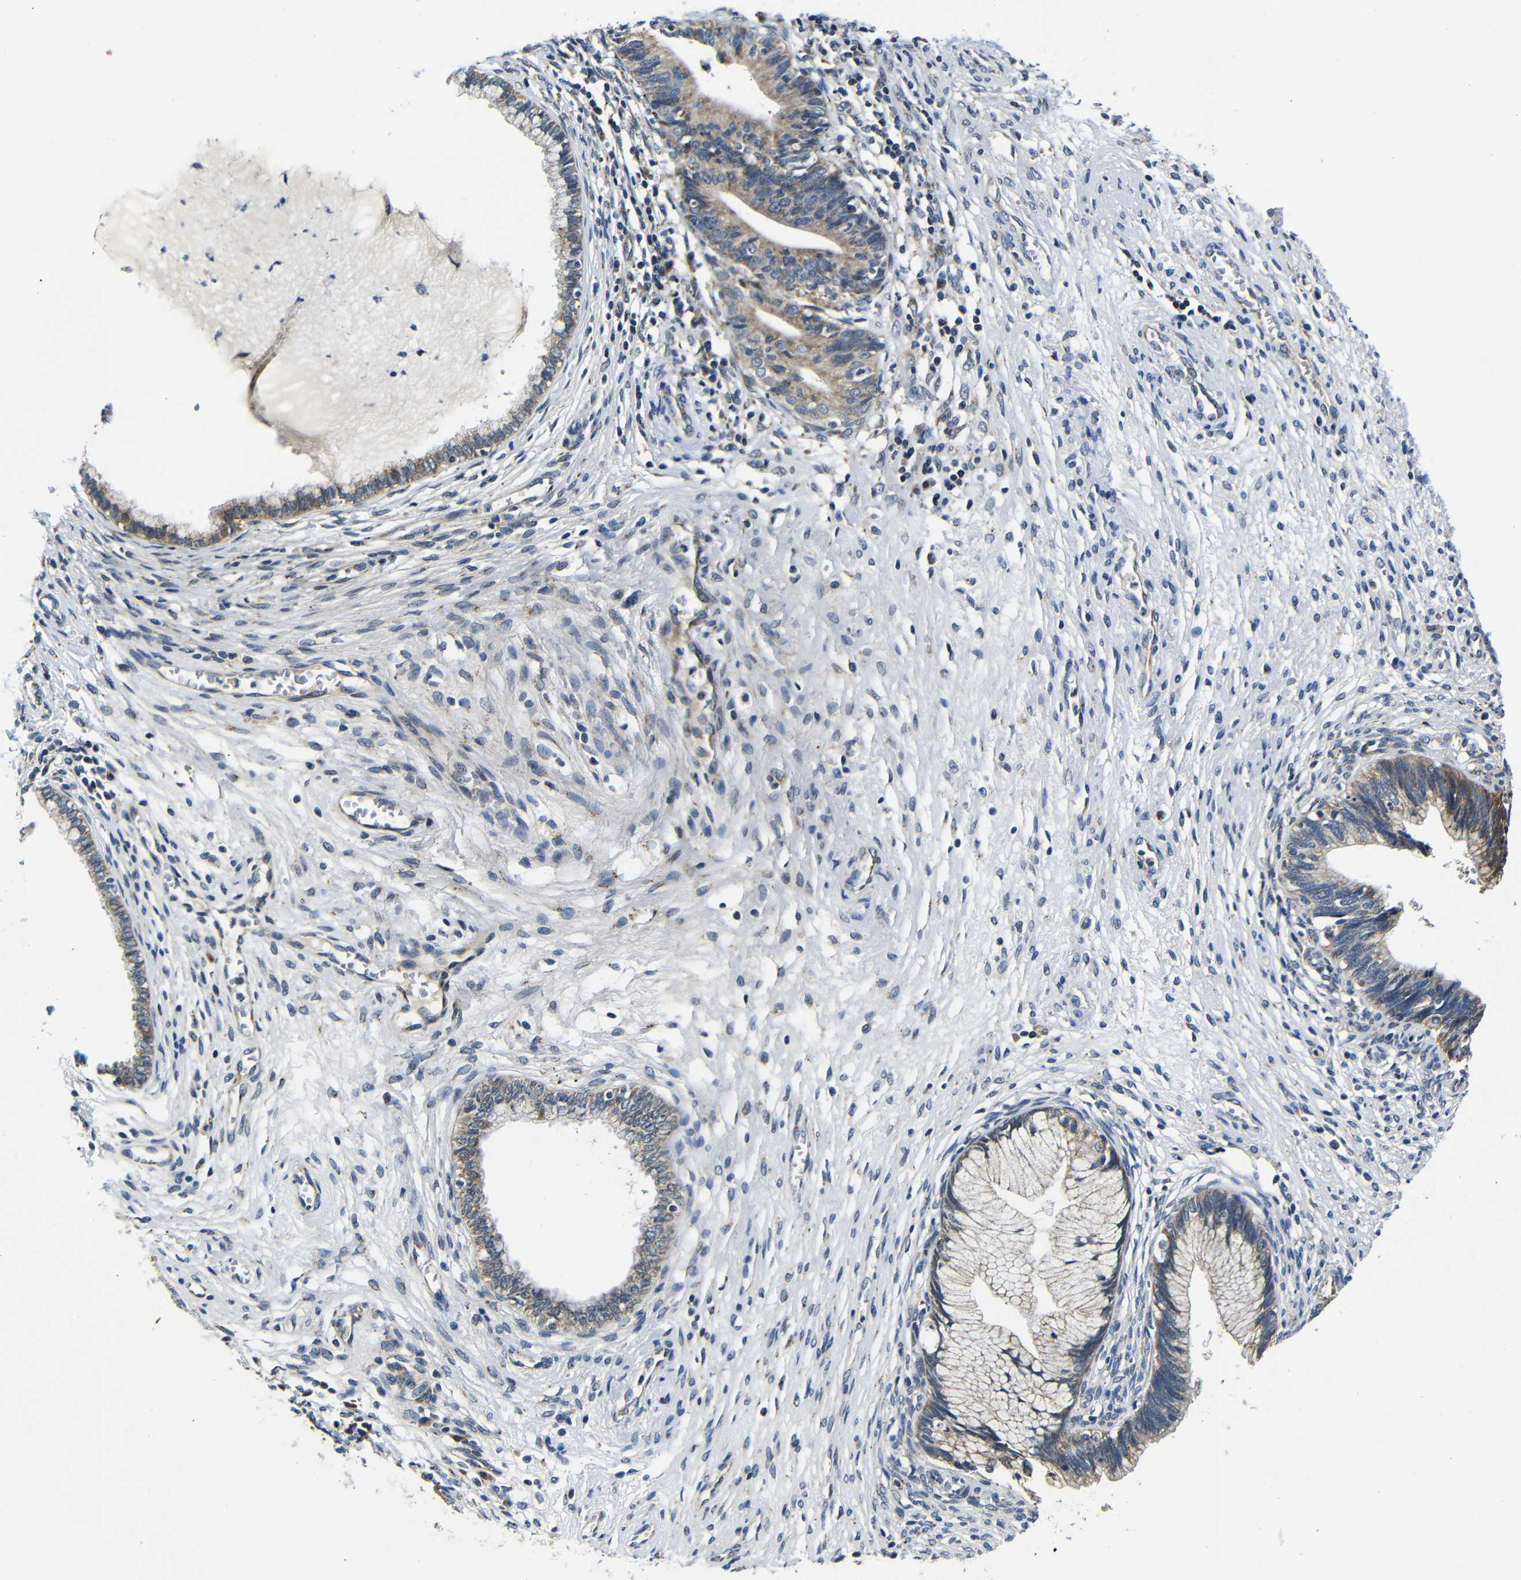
{"staining": {"intensity": "weak", "quantity": ">75%", "location": "cytoplasmic/membranous"}, "tissue": "cervical cancer", "cell_type": "Tumor cells", "image_type": "cancer", "snomed": [{"axis": "morphology", "description": "Adenocarcinoma, NOS"}, {"axis": "topography", "description": "Cervix"}], "caption": "The micrograph reveals a brown stain indicating the presence of a protein in the cytoplasmic/membranous of tumor cells in cervical adenocarcinoma. (Brightfield microscopy of DAB IHC at high magnification).", "gene": "FKBP14", "patient": {"sex": "female", "age": 44}}